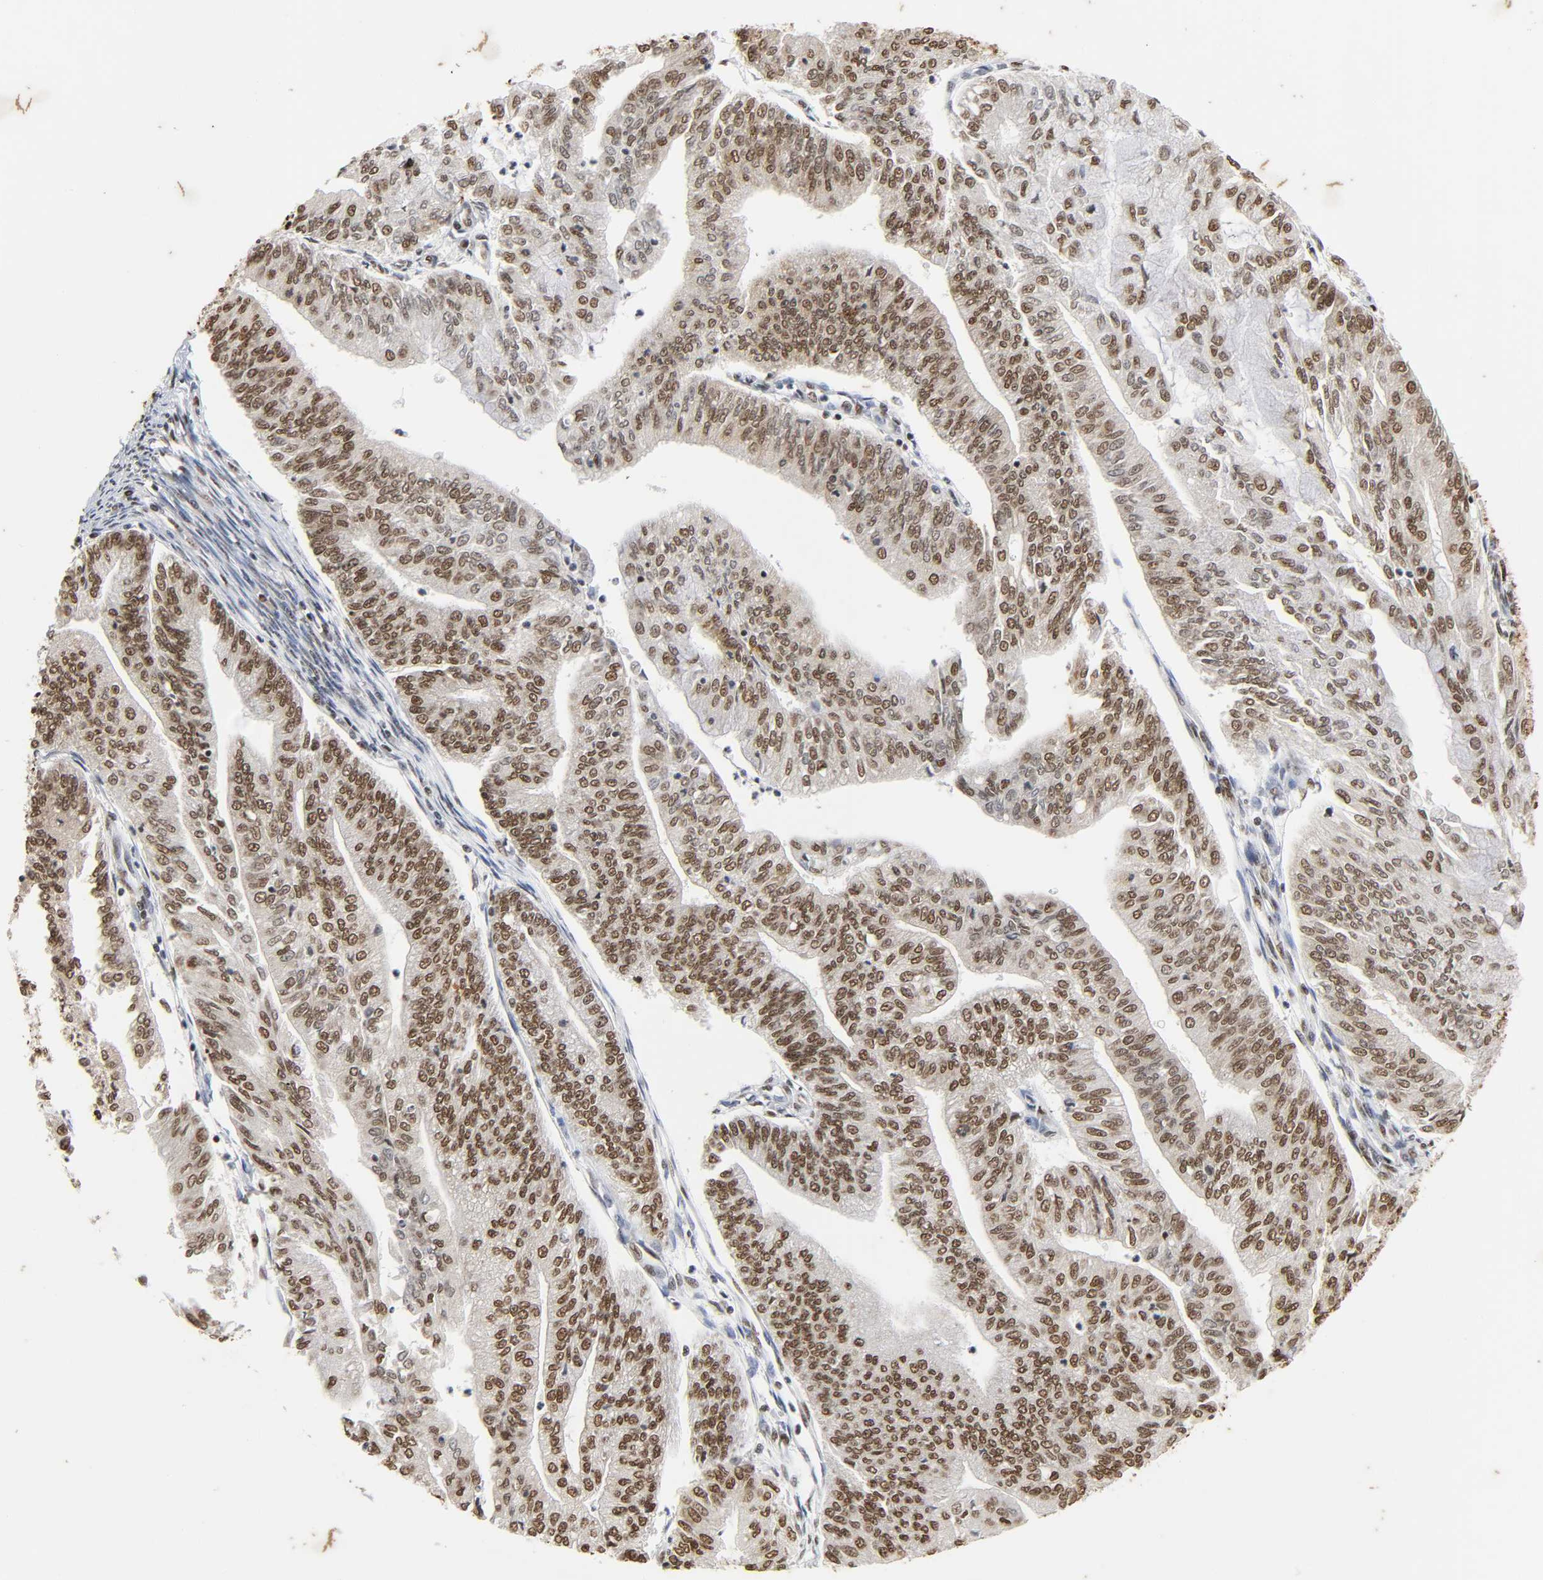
{"staining": {"intensity": "moderate", "quantity": ">75%", "location": "nuclear"}, "tissue": "endometrial cancer", "cell_type": "Tumor cells", "image_type": "cancer", "snomed": [{"axis": "morphology", "description": "Adenocarcinoma, NOS"}, {"axis": "topography", "description": "Endometrium"}], "caption": "Tumor cells exhibit moderate nuclear expression in approximately >75% of cells in endometrial adenocarcinoma.", "gene": "HNRNPC", "patient": {"sex": "female", "age": 59}}